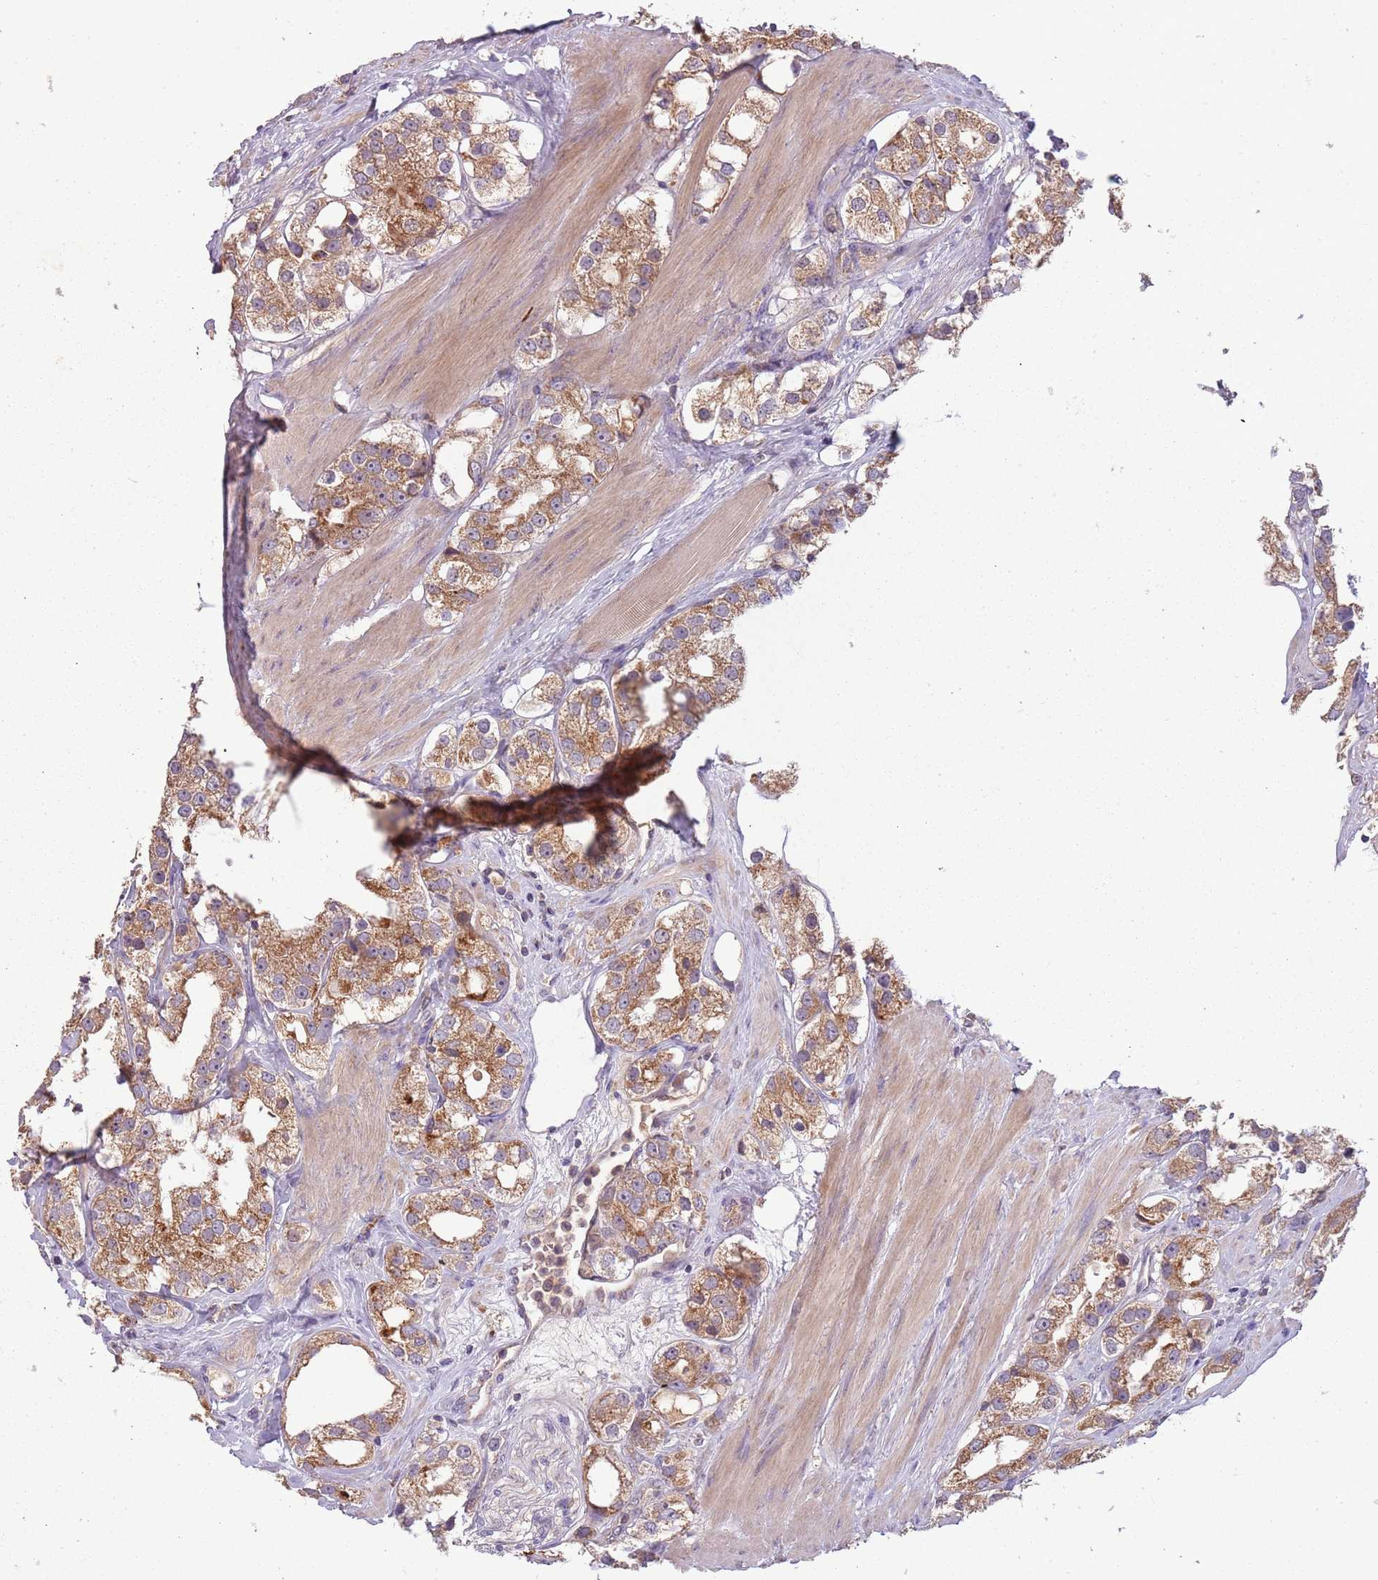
{"staining": {"intensity": "moderate", "quantity": ">75%", "location": "cytoplasmic/membranous"}, "tissue": "prostate cancer", "cell_type": "Tumor cells", "image_type": "cancer", "snomed": [{"axis": "morphology", "description": "Adenocarcinoma, NOS"}, {"axis": "topography", "description": "Prostate"}], "caption": "Prostate cancer (adenocarcinoma) tissue demonstrates moderate cytoplasmic/membranous expression in approximately >75% of tumor cells", "gene": "FECH", "patient": {"sex": "male", "age": 79}}